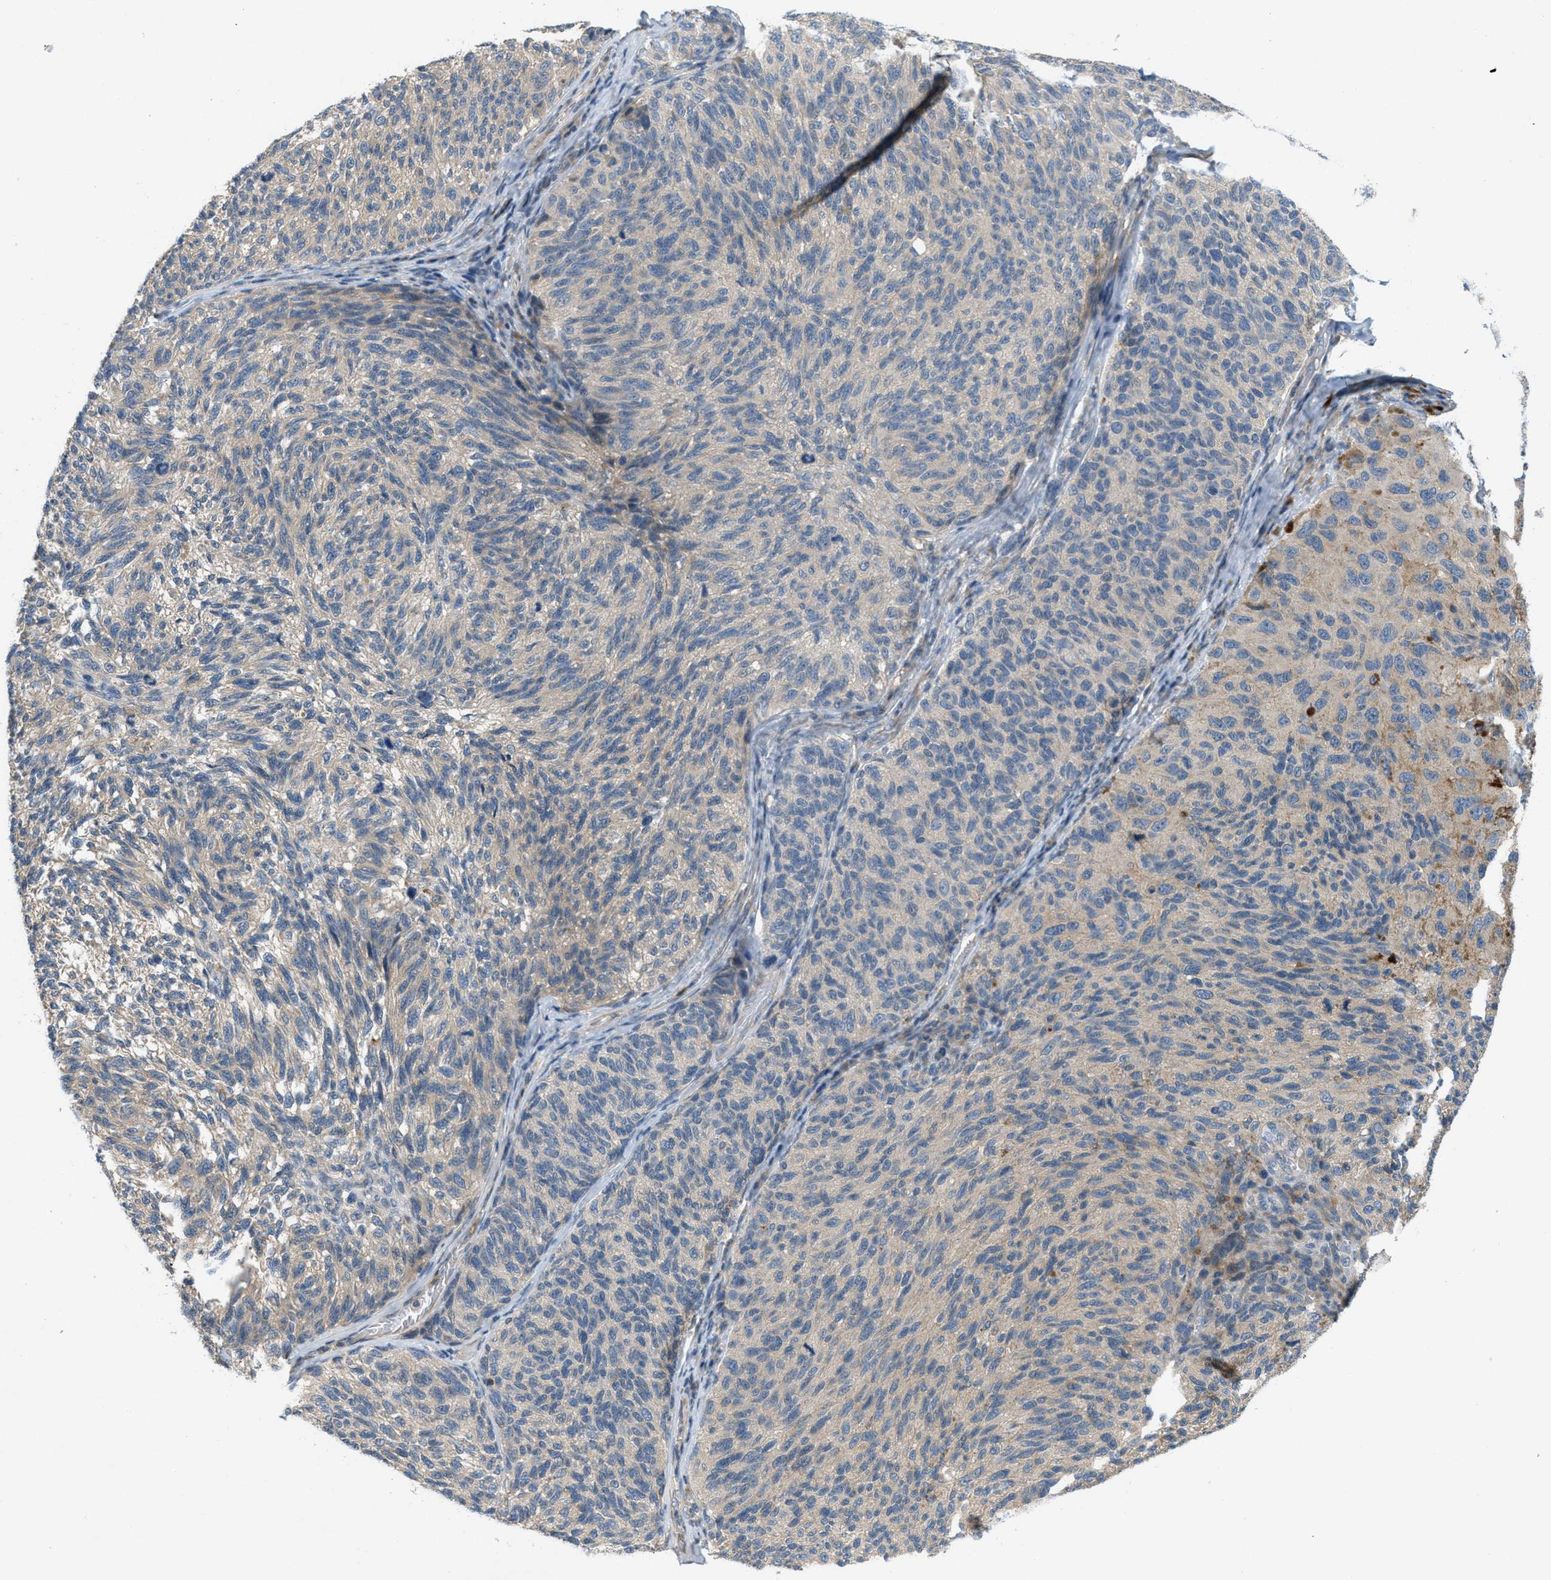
{"staining": {"intensity": "negative", "quantity": "none", "location": "none"}, "tissue": "melanoma", "cell_type": "Tumor cells", "image_type": "cancer", "snomed": [{"axis": "morphology", "description": "Malignant melanoma, NOS"}, {"axis": "topography", "description": "Skin"}], "caption": "IHC photomicrograph of neoplastic tissue: malignant melanoma stained with DAB (3,3'-diaminobenzidine) shows no significant protein positivity in tumor cells. (Stains: DAB IHC with hematoxylin counter stain, Microscopy: brightfield microscopy at high magnification).", "gene": "ADCY6", "patient": {"sex": "female", "age": 73}}